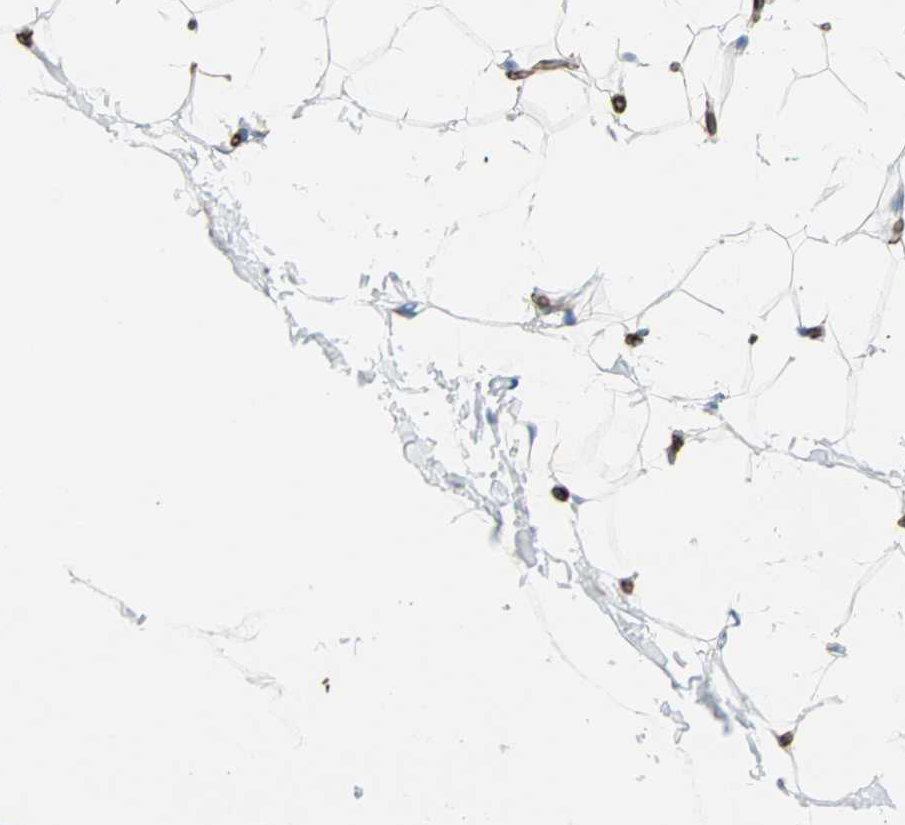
{"staining": {"intensity": "negative", "quantity": "none", "location": "none"}, "tissue": "adipose tissue", "cell_type": "Adipocytes", "image_type": "normal", "snomed": [{"axis": "morphology", "description": "Normal tissue, NOS"}, {"axis": "topography", "description": "Soft tissue"}], "caption": "This is an IHC photomicrograph of benign human adipose tissue. There is no expression in adipocytes.", "gene": "NES", "patient": {"sex": "male", "age": 26}}